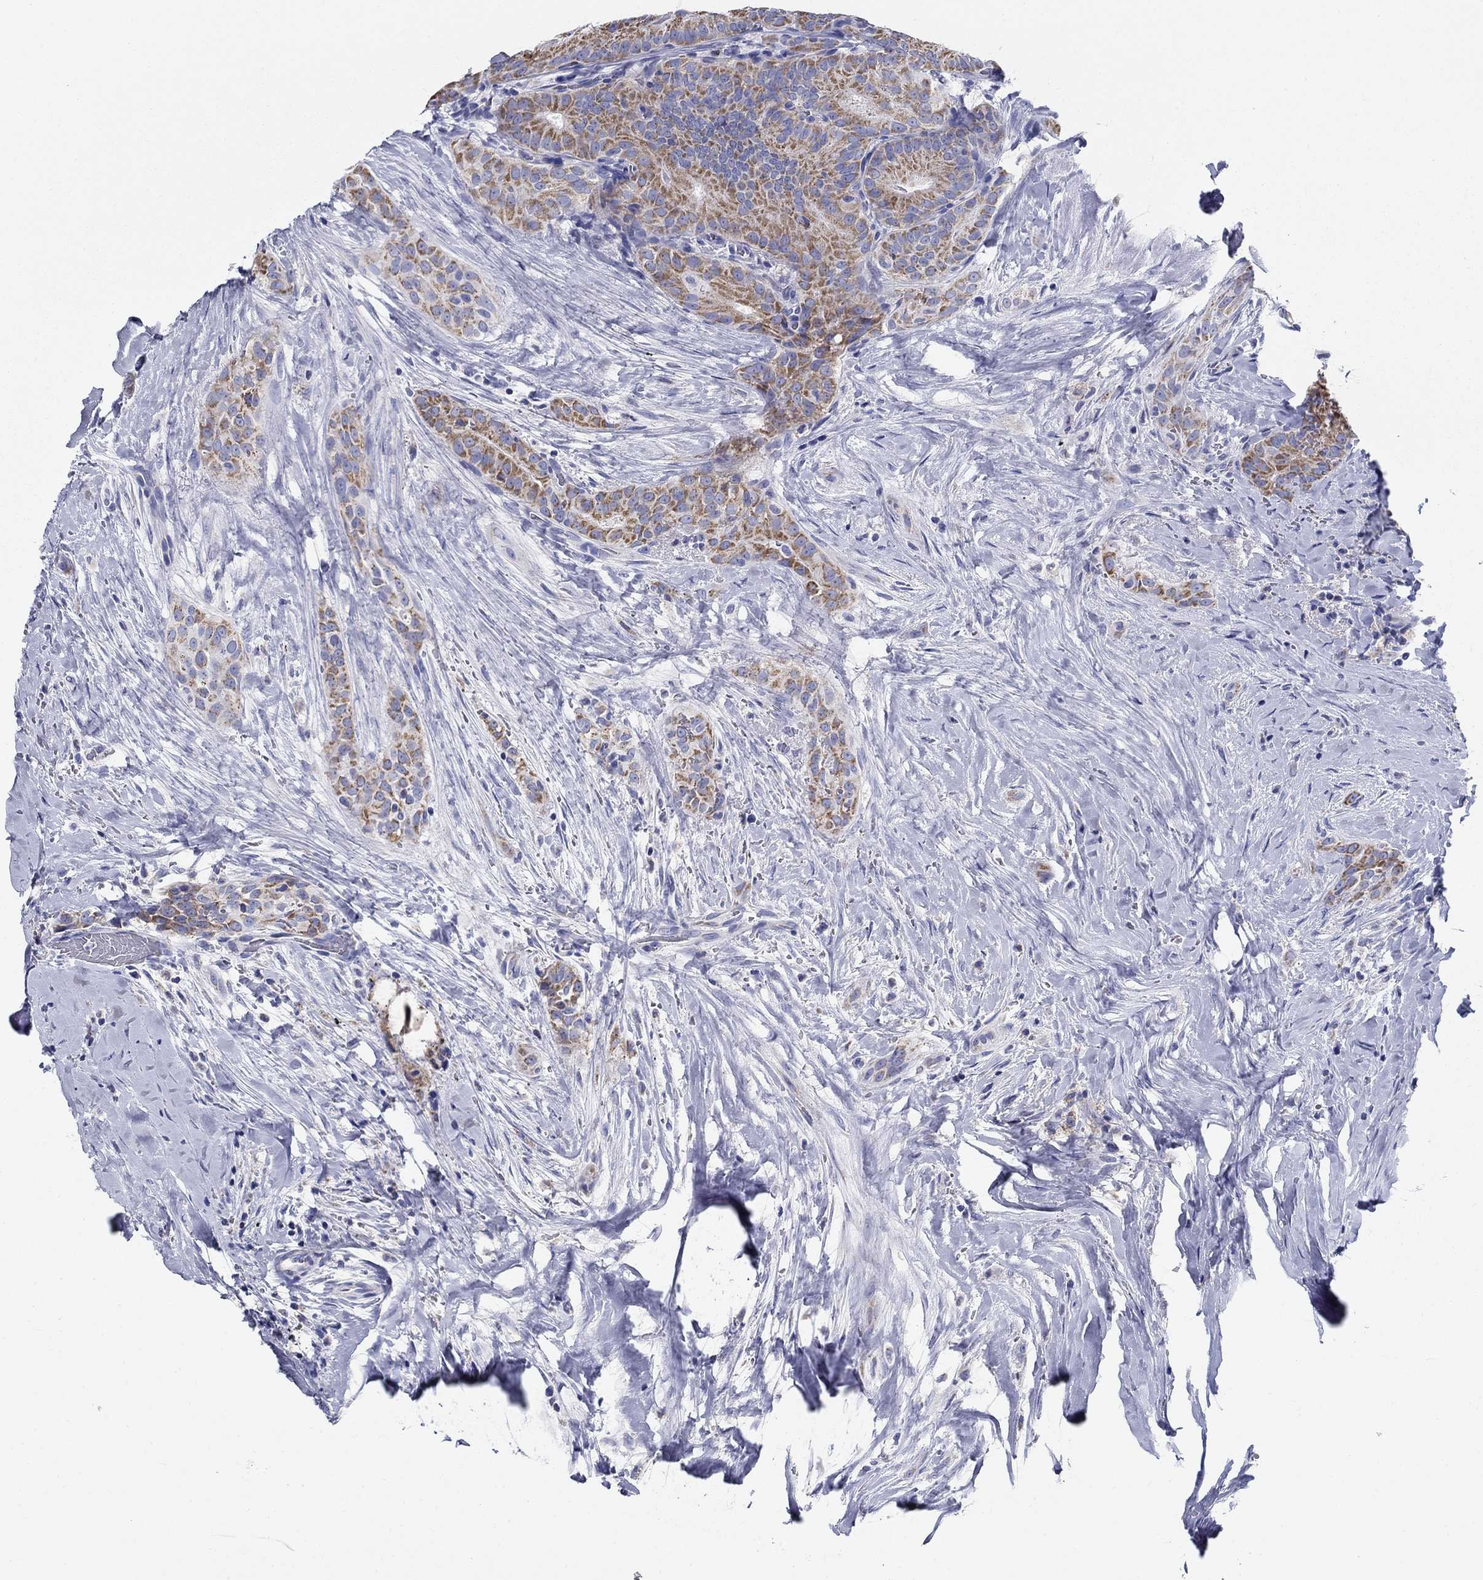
{"staining": {"intensity": "moderate", "quantity": ">75%", "location": "cytoplasmic/membranous"}, "tissue": "thyroid cancer", "cell_type": "Tumor cells", "image_type": "cancer", "snomed": [{"axis": "morphology", "description": "Papillary adenocarcinoma, NOS"}, {"axis": "topography", "description": "Thyroid gland"}], "caption": "An IHC histopathology image of neoplastic tissue is shown. Protein staining in brown highlights moderate cytoplasmic/membranous positivity in thyroid cancer within tumor cells.", "gene": "UPB1", "patient": {"sex": "male", "age": 61}}